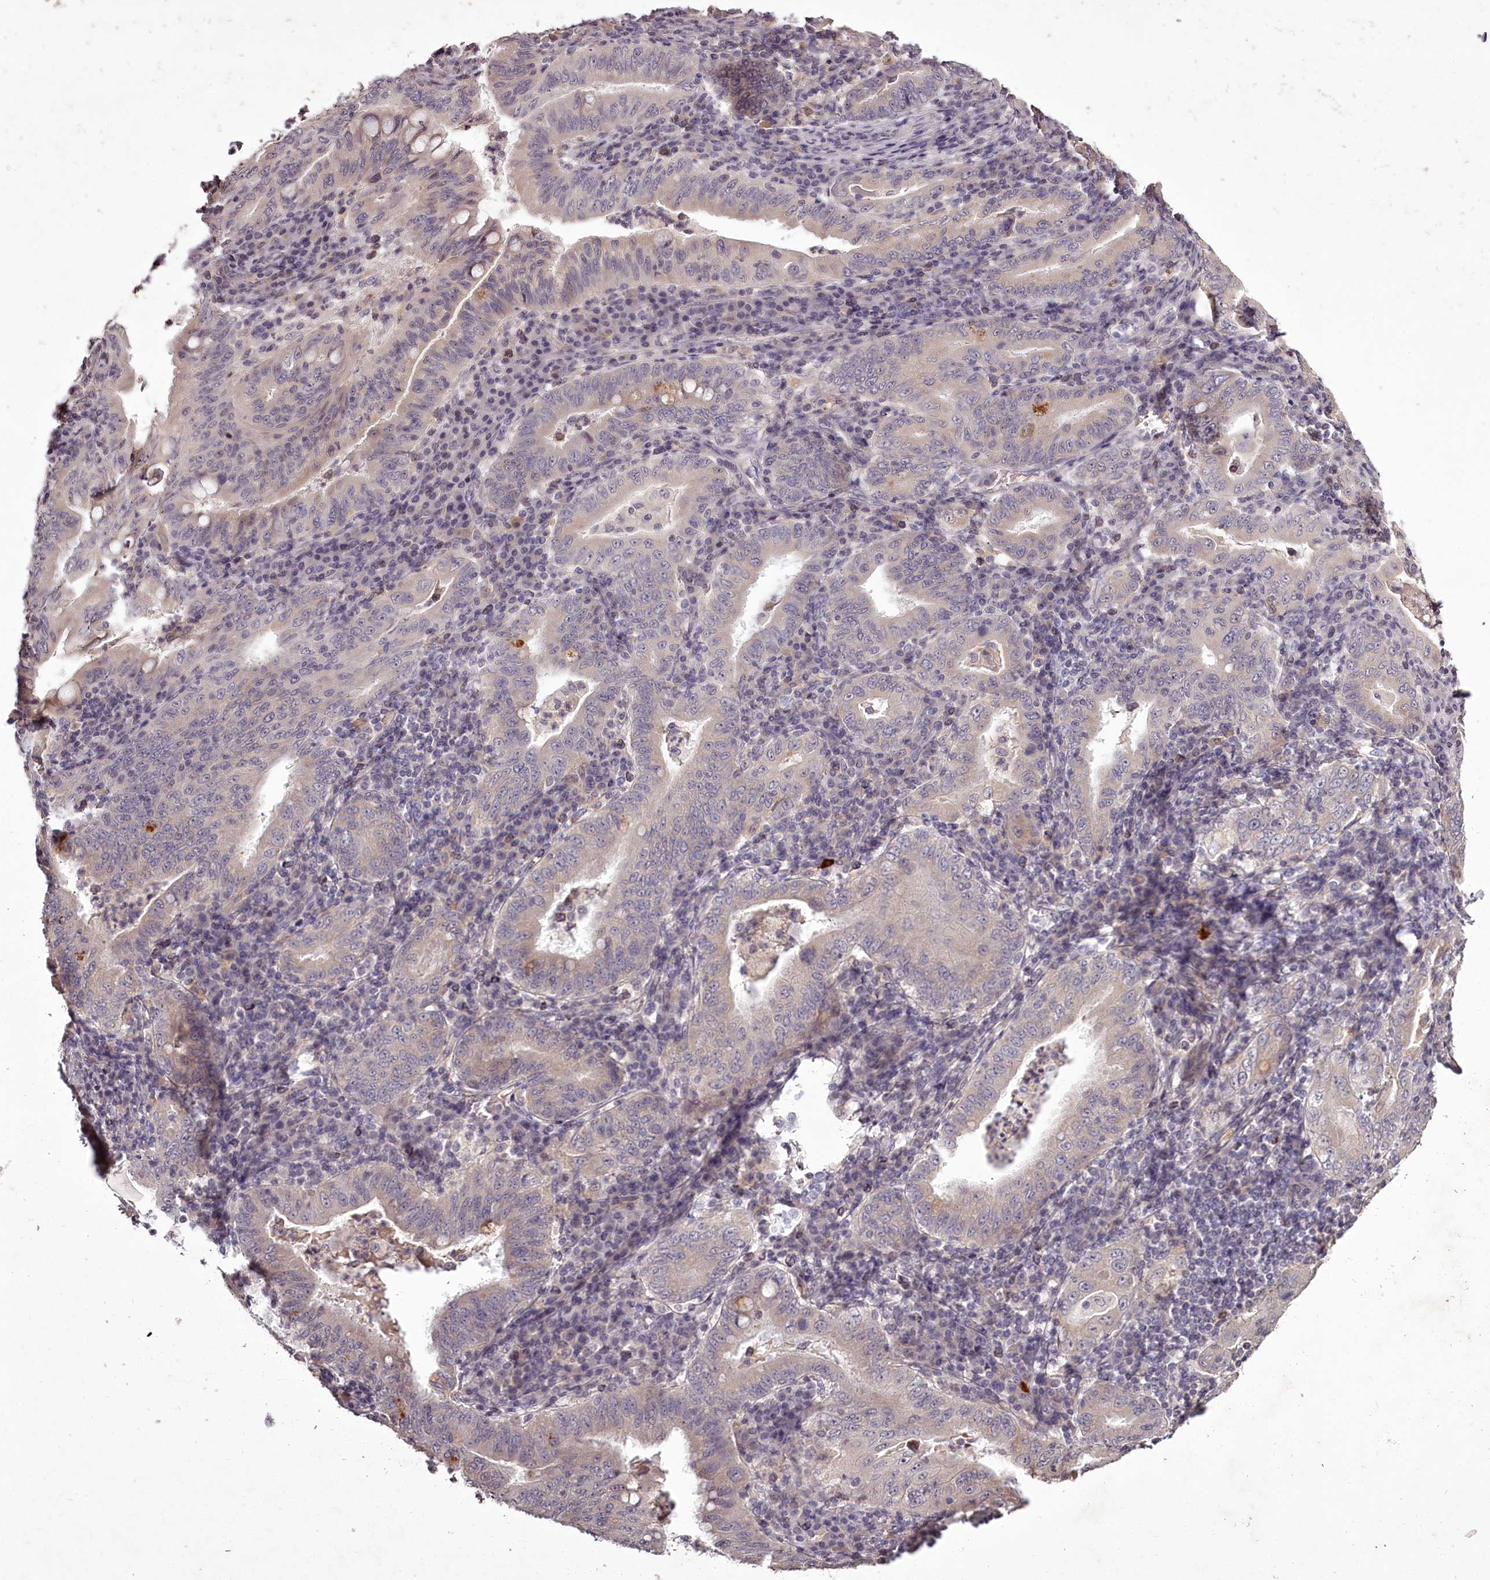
{"staining": {"intensity": "weak", "quantity": "<25%", "location": "cytoplasmic/membranous"}, "tissue": "stomach cancer", "cell_type": "Tumor cells", "image_type": "cancer", "snomed": [{"axis": "morphology", "description": "Normal tissue, NOS"}, {"axis": "morphology", "description": "Adenocarcinoma, NOS"}, {"axis": "topography", "description": "Esophagus"}, {"axis": "topography", "description": "Stomach, upper"}, {"axis": "topography", "description": "Peripheral nerve tissue"}], "caption": "There is no significant staining in tumor cells of stomach cancer.", "gene": "RBMXL2", "patient": {"sex": "male", "age": 62}}